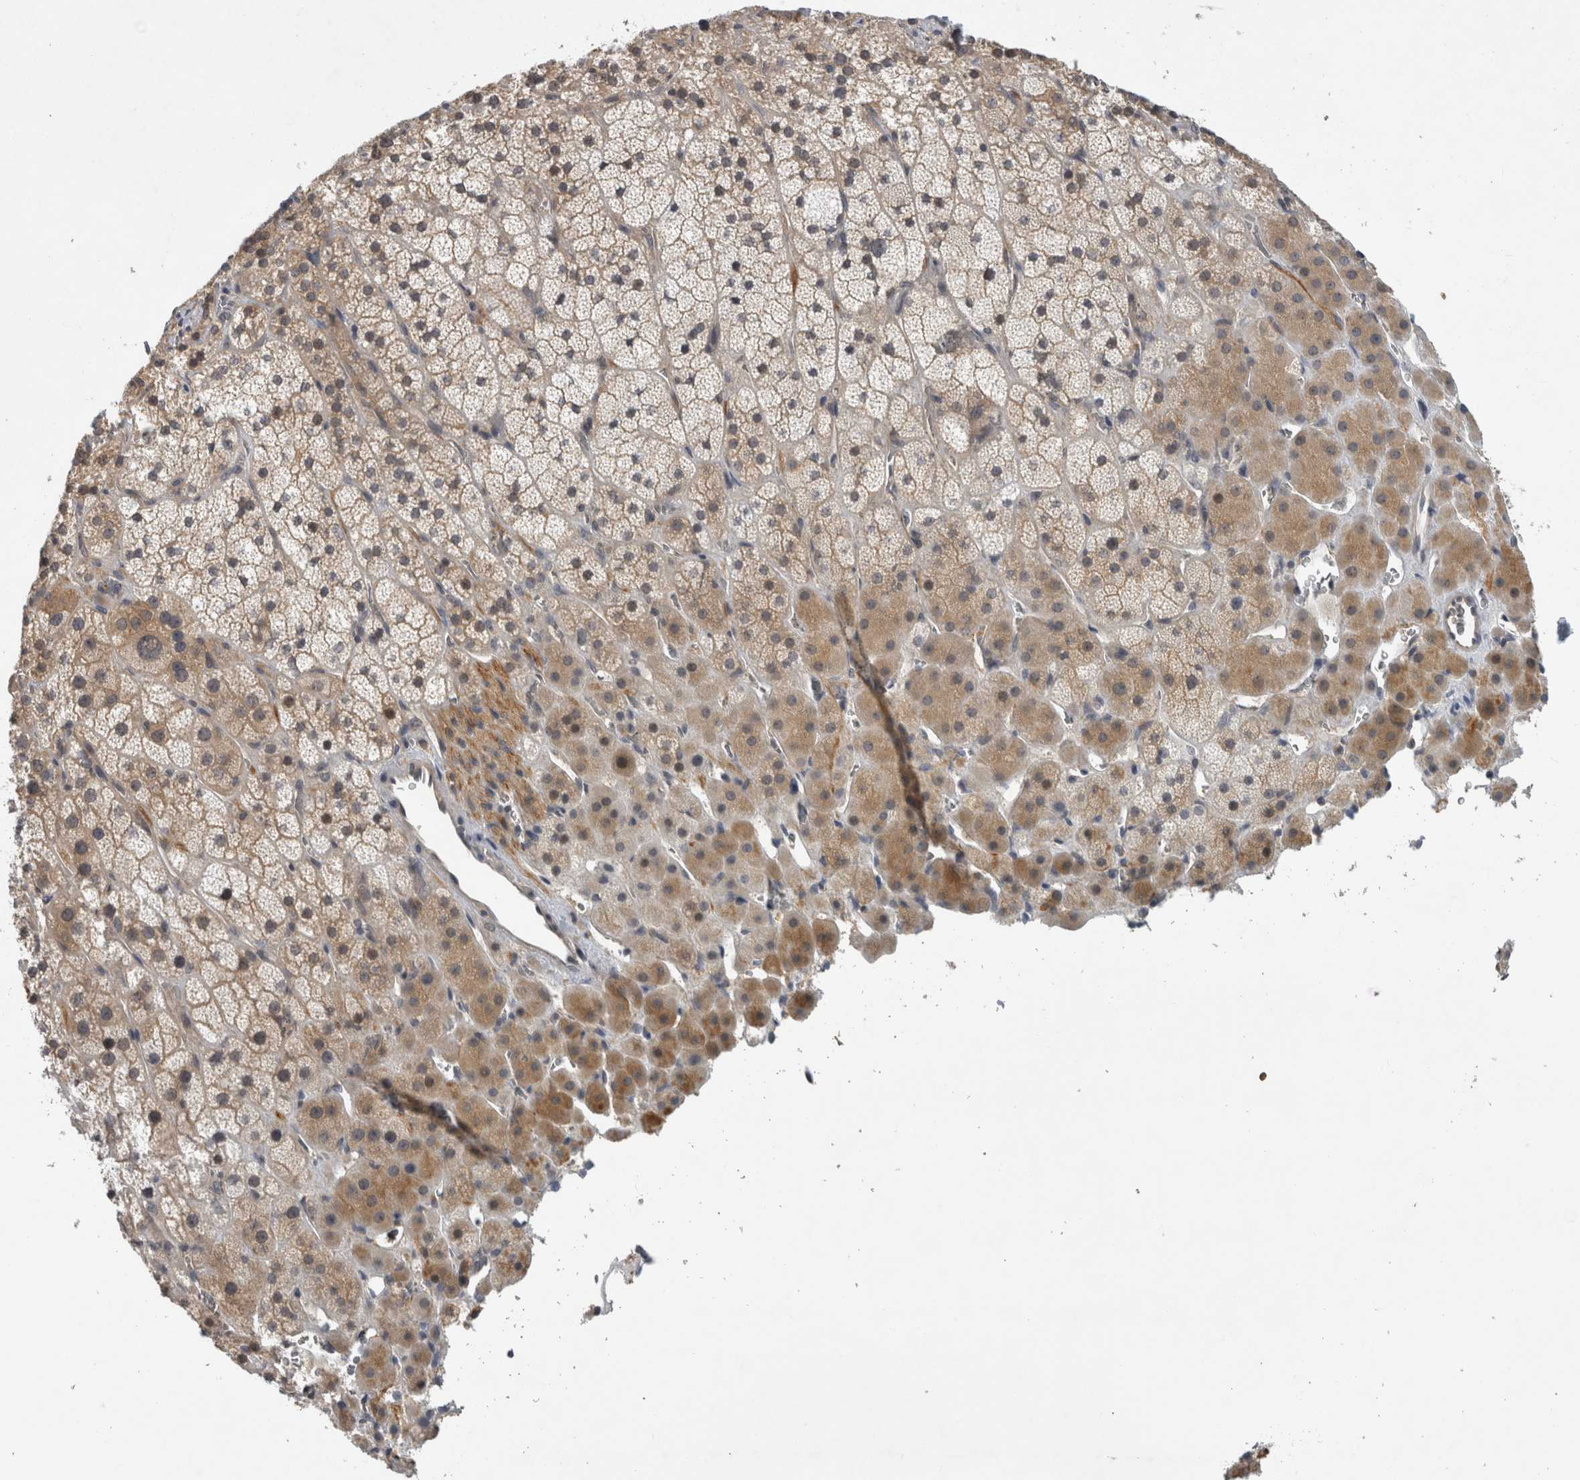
{"staining": {"intensity": "moderate", "quantity": ">75%", "location": "cytoplasmic/membranous"}, "tissue": "adrenal gland", "cell_type": "Glandular cells", "image_type": "normal", "snomed": [{"axis": "morphology", "description": "Normal tissue, NOS"}, {"axis": "topography", "description": "Adrenal gland"}], "caption": "Immunohistochemistry (IHC) micrograph of normal adrenal gland: adrenal gland stained using immunohistochemistry (IHC) exhibits medium levels of moderate protein expression localized specifically in the cytoplasmic/membranous of glandular cells, appearing as a cytoplasmic/membranous brown color.", "gene": "AASDHPPT", "patient": {"sex": "male", "age": 57}}